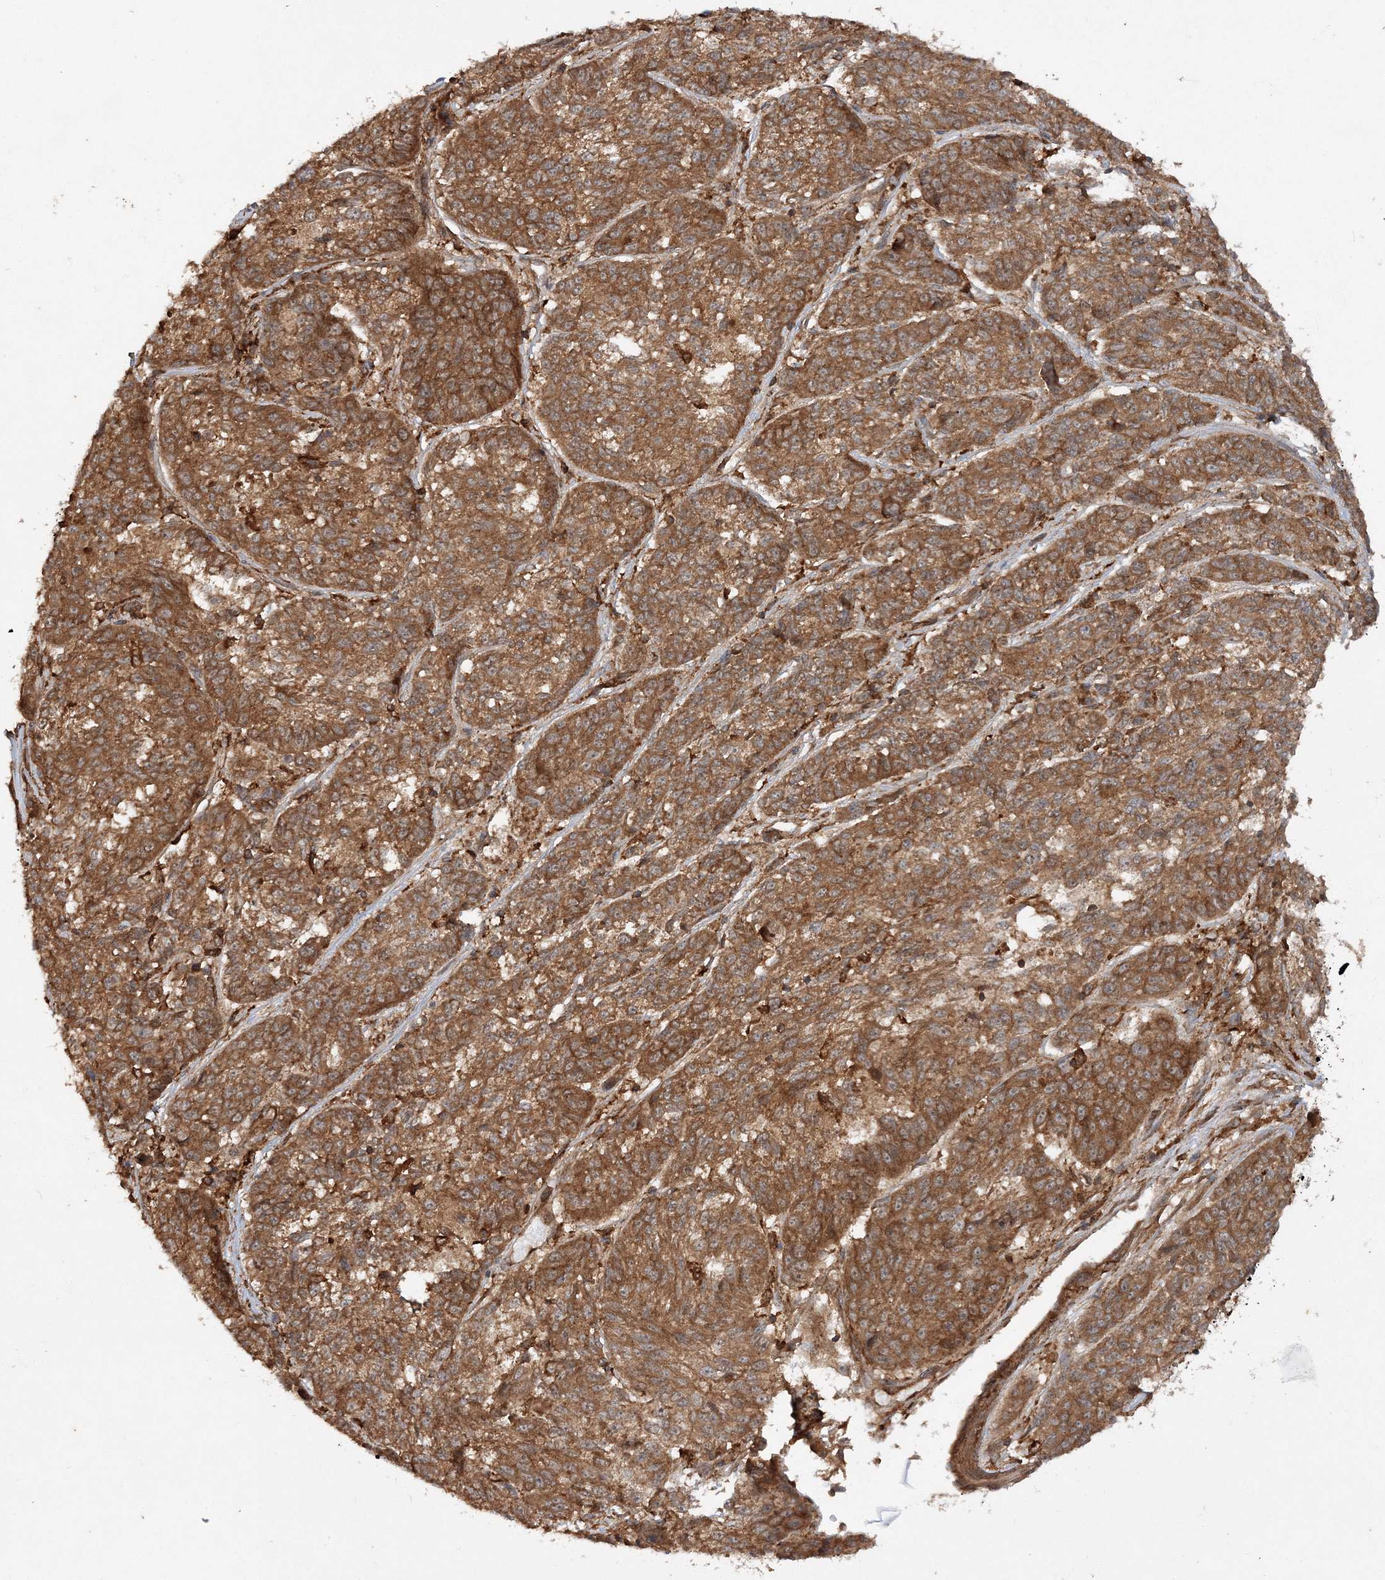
{"staining": {"intensity": "moderate", "quantity": ">75%", "location": "cytoplasmic/membranous"}, "tissue": "melanoma", "cell_type": "Tumor cells", "image_type": "cancer", "snomed": [{"axis": "morphology", "description": "Malignant melanoma, NOS"}, {"axis": "topography", "description": "Skin"}], "caption": "There is medium levels of moderate cytoplasmic/membranous expression in tumor cells of malignant melanoma, as demonstrated by immunohistochemical staining (brown color).", "gene": "WDR37", "patient": {"sex": "male", "age": 53}}